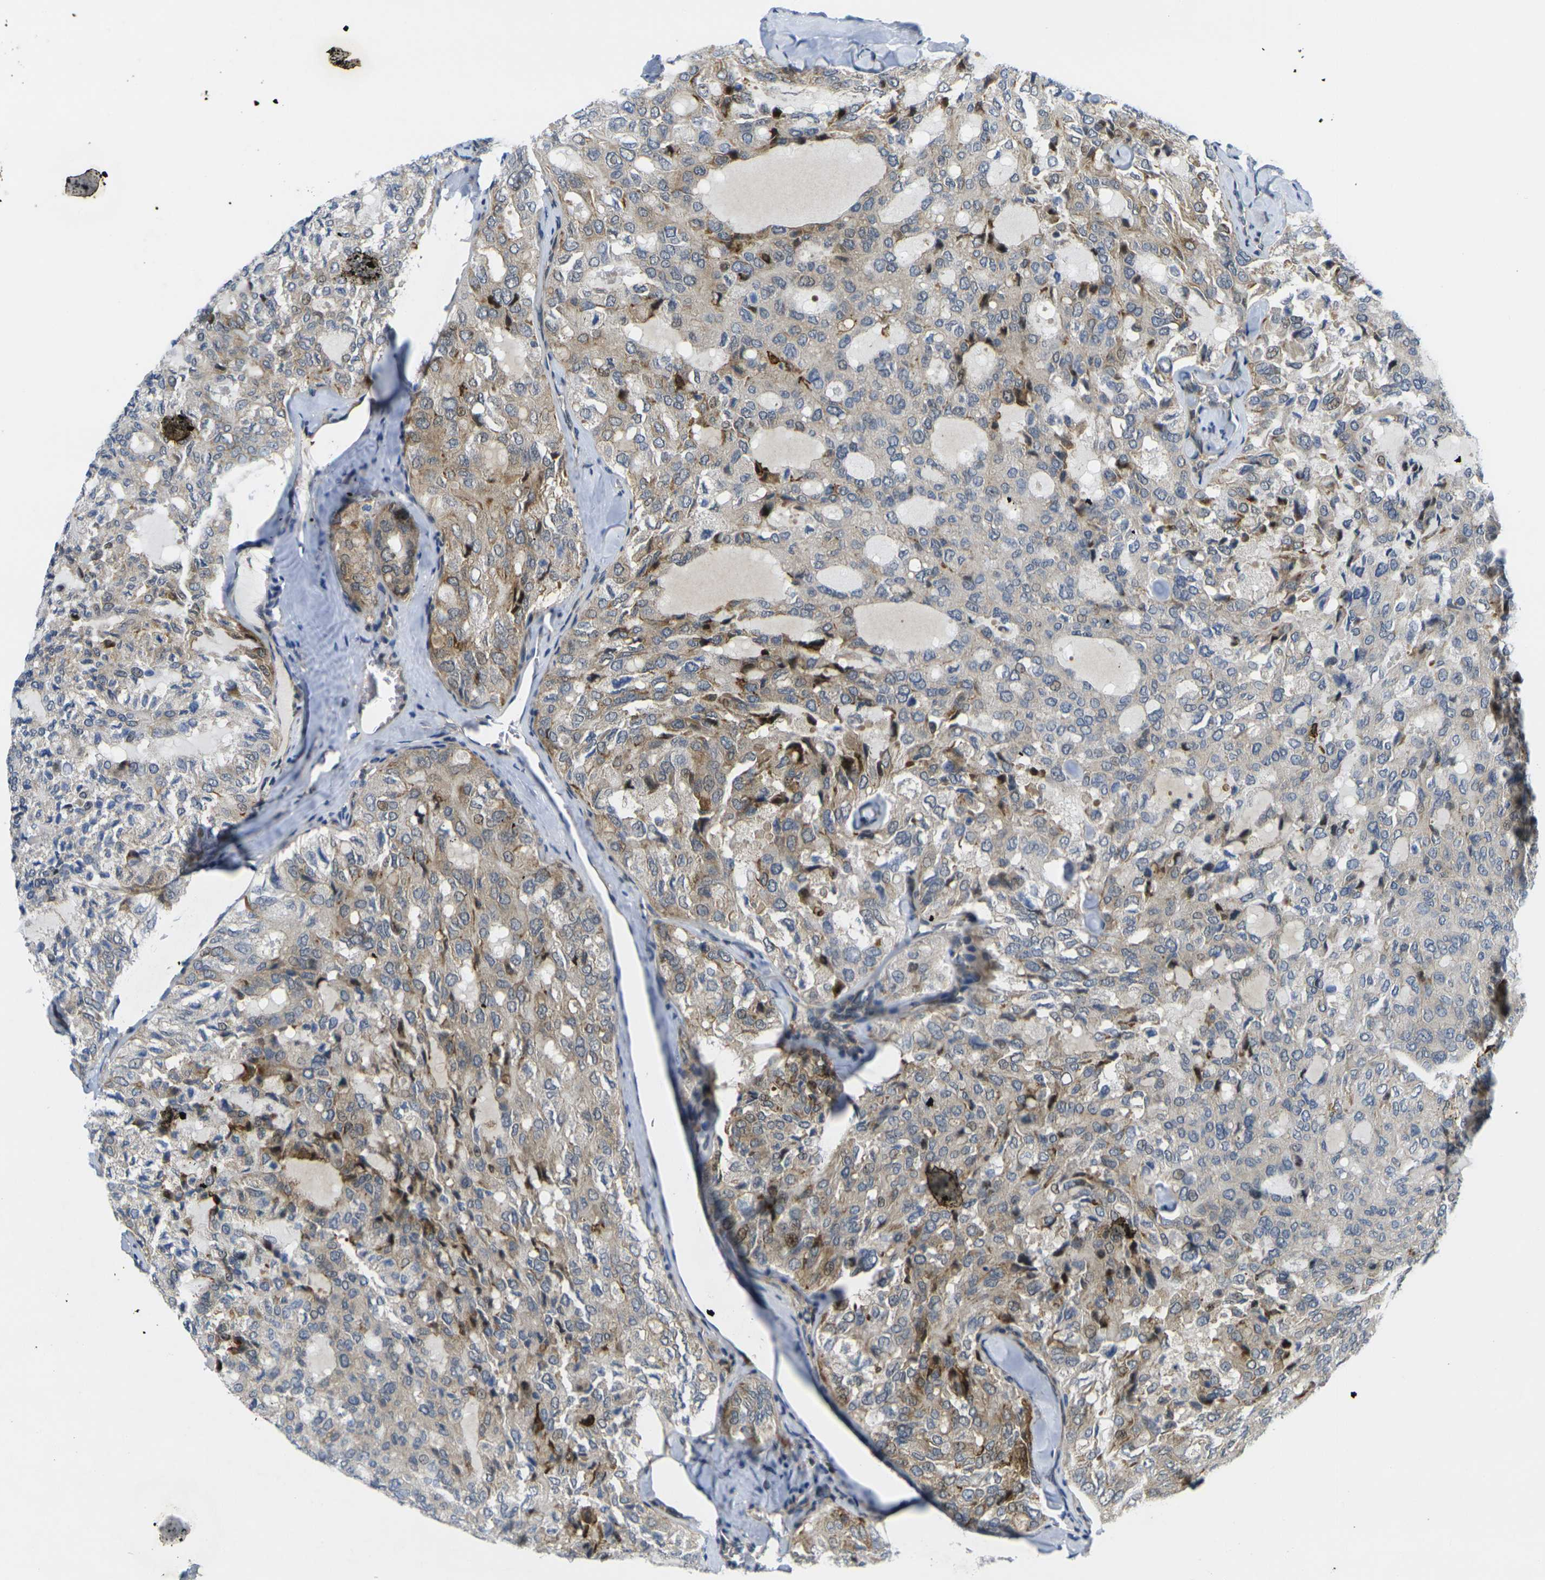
{"staining": {"intensity": "moderate", "quantity": "25%-75%", "location": "cytoplasmic/membranous"}, "tissue": "thyroid cancer", "cell_type": "Tumor cells", "image_type": "cancer", "snomed": [{"axis": "morphology", "description": "Follicular adenoma carcinoma, NOS"}, {"axis": "topography", "description": "Thyroid gland"}], "caption": "An image of thyroid follicular adenoma carcinoma stained for a protein displays moderate cytoplasmic/membranous brown staining in tumor cells. (DAB (3,3'-diaminobenzidine) IHC, brown staining for protein, blue staining for nuclei).", "gene": "ROBO2", "patient": {"sex": "male", "age": 75}}